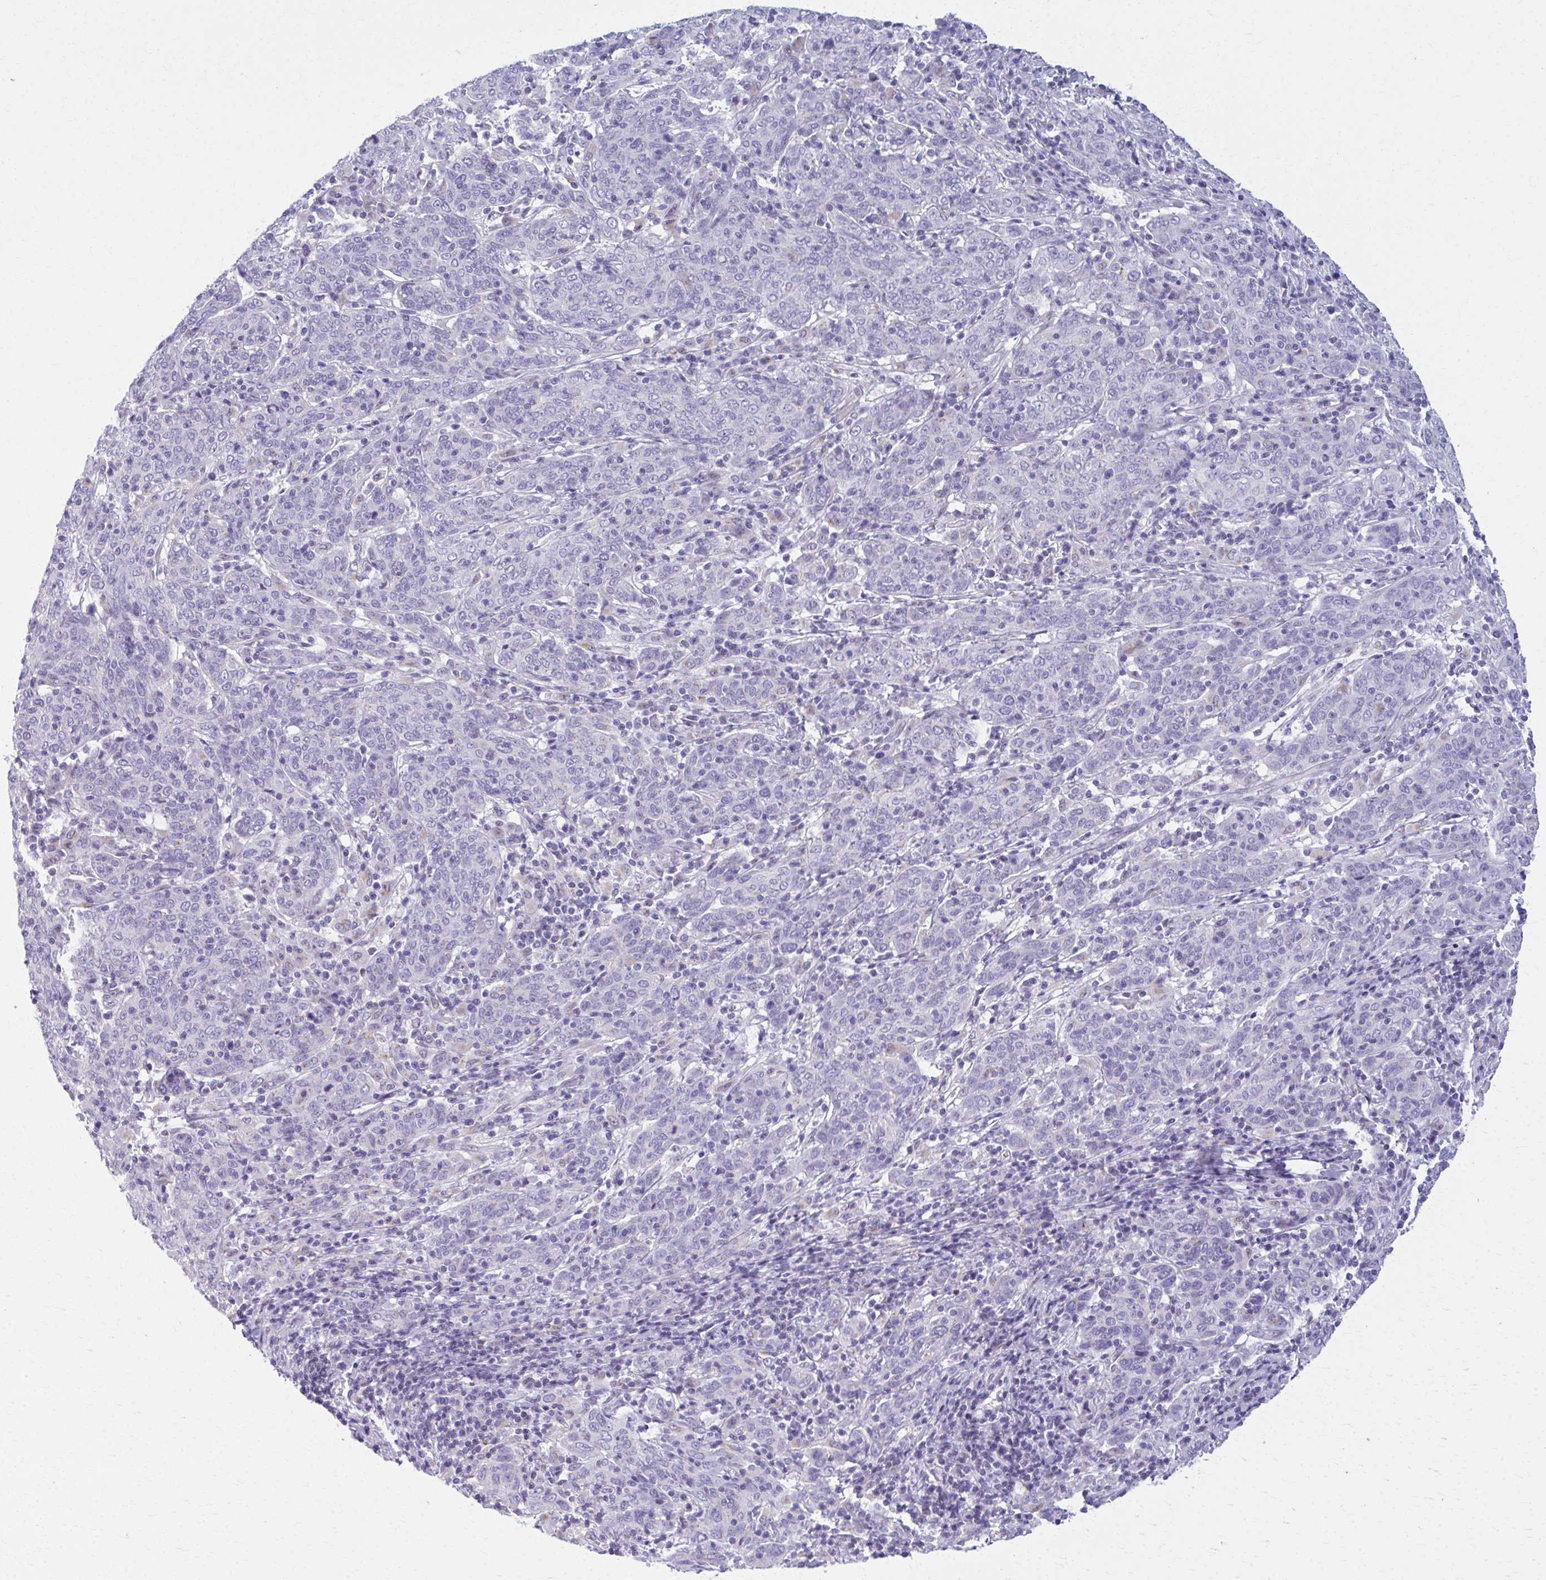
{"staining": {"intensity": "negative", "quantity": "none", "location": "none"}, "tissue": "cervical cancer", "cell_type": "Tumor cells", "image_type": "cancer", "snomed": [{"axis": "morphology", "description": "Squamous cell carcinoma, NOS"}, {"axis": "topography", "description": "Cervix"}], "caption": "A micrograph of cervical cancer stained for a protein exhibits no brown staining in tumor cells.", "gene": "SCLY", "patient": {"sex": "female", "age": 67}}